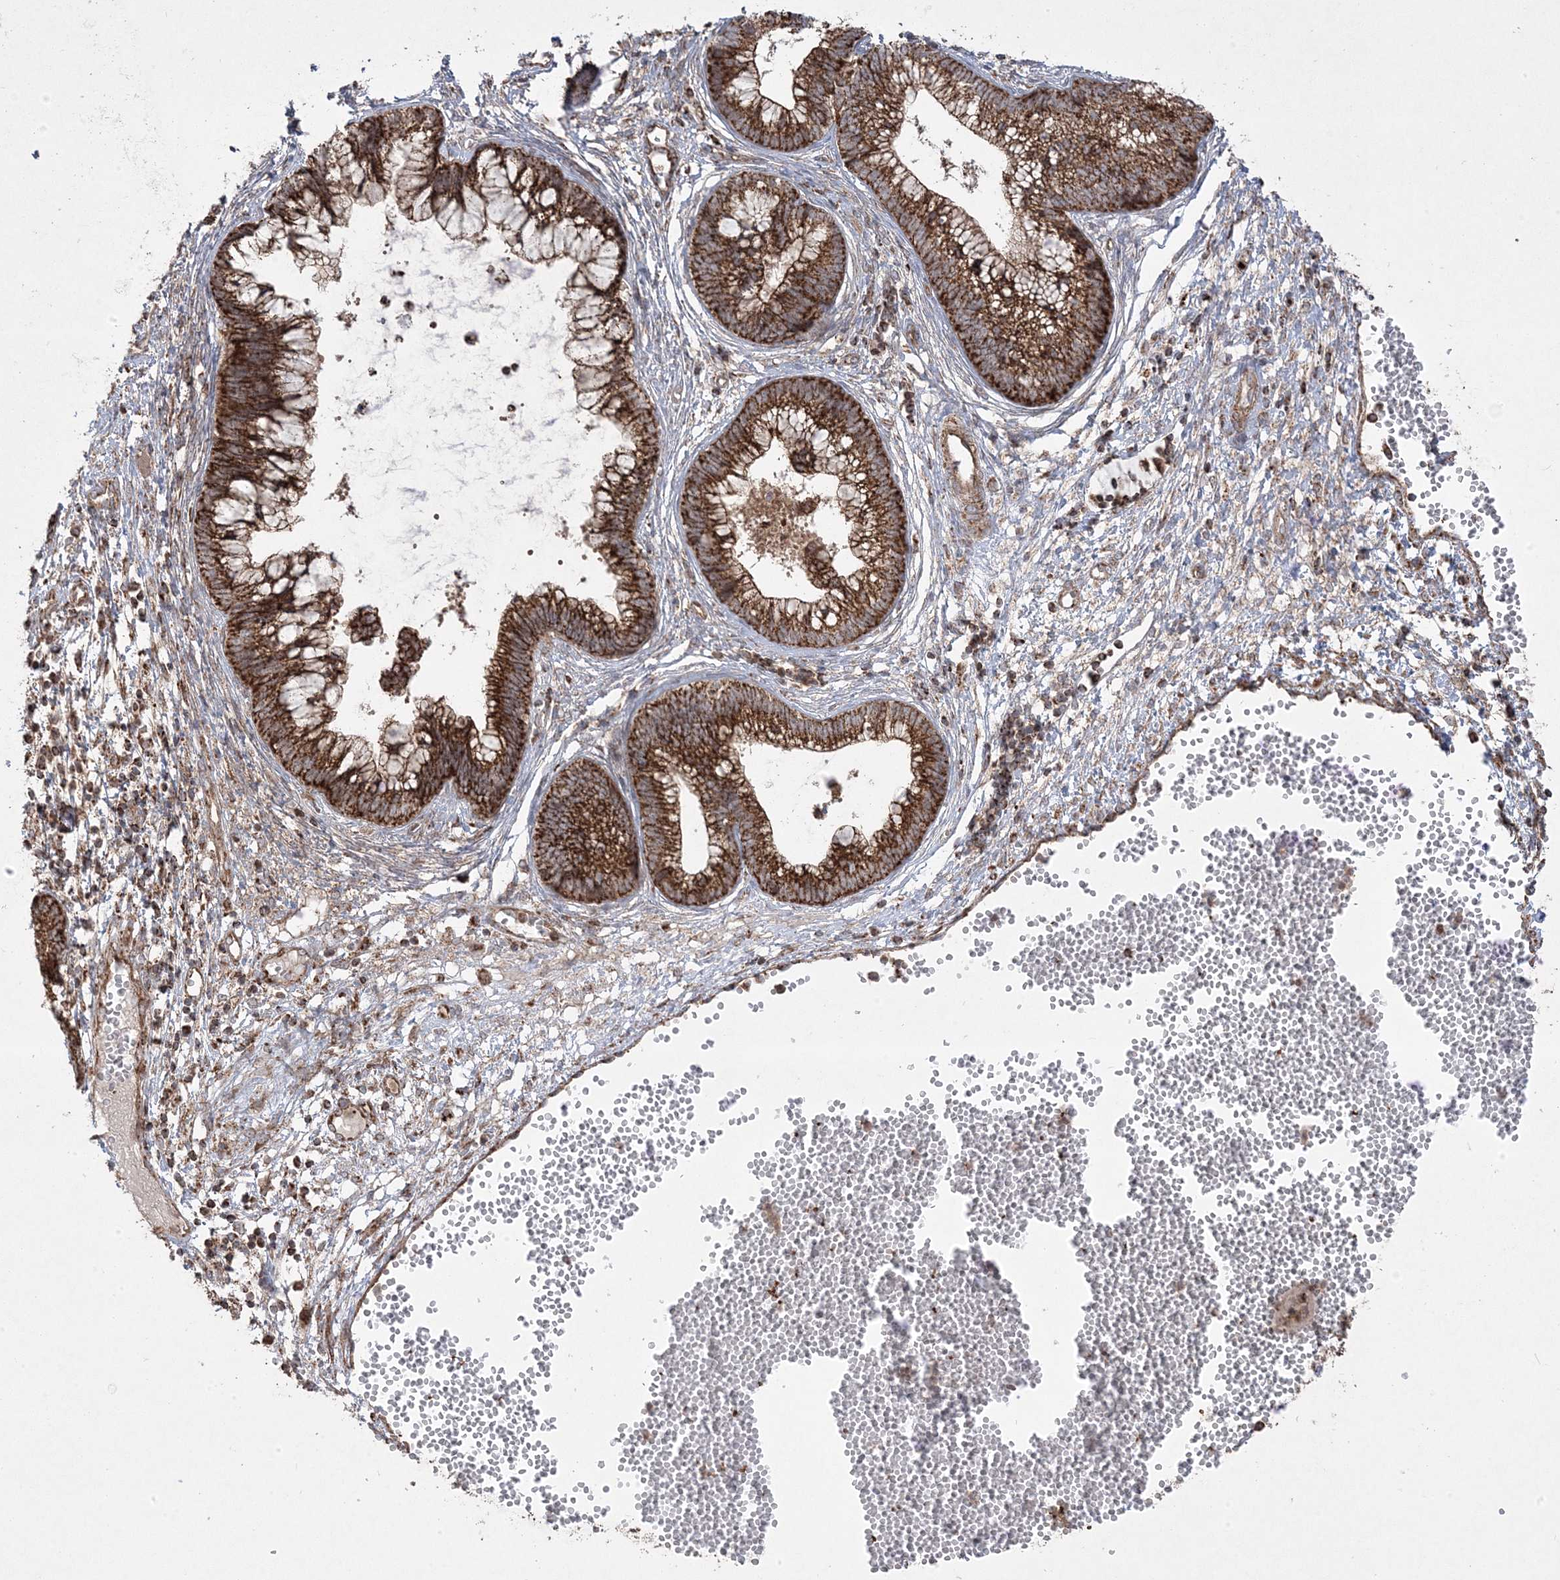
{"staining": {"intensity": "strong", "quantity": ">75%", "location": "cytoplasmic/membranous"}, "tissue": "cervical cancer", "cell_type": "Tumor cells", "image_type": "cancer", "snomed": [{"axis": "morphology", "description": "Adenocarcinoma, NOS"}, {"axis": "topography", "description": "Cervix"}], "caption": "IHC (DAB) staining of cervical cancer (adenocarcinoma) demonstrates strong cytoplasmic/membranous protein expression in approximately >75% of tumor cells.", "gene": "CLUAP1", "patient": {"sex": "female", "age": 44}}